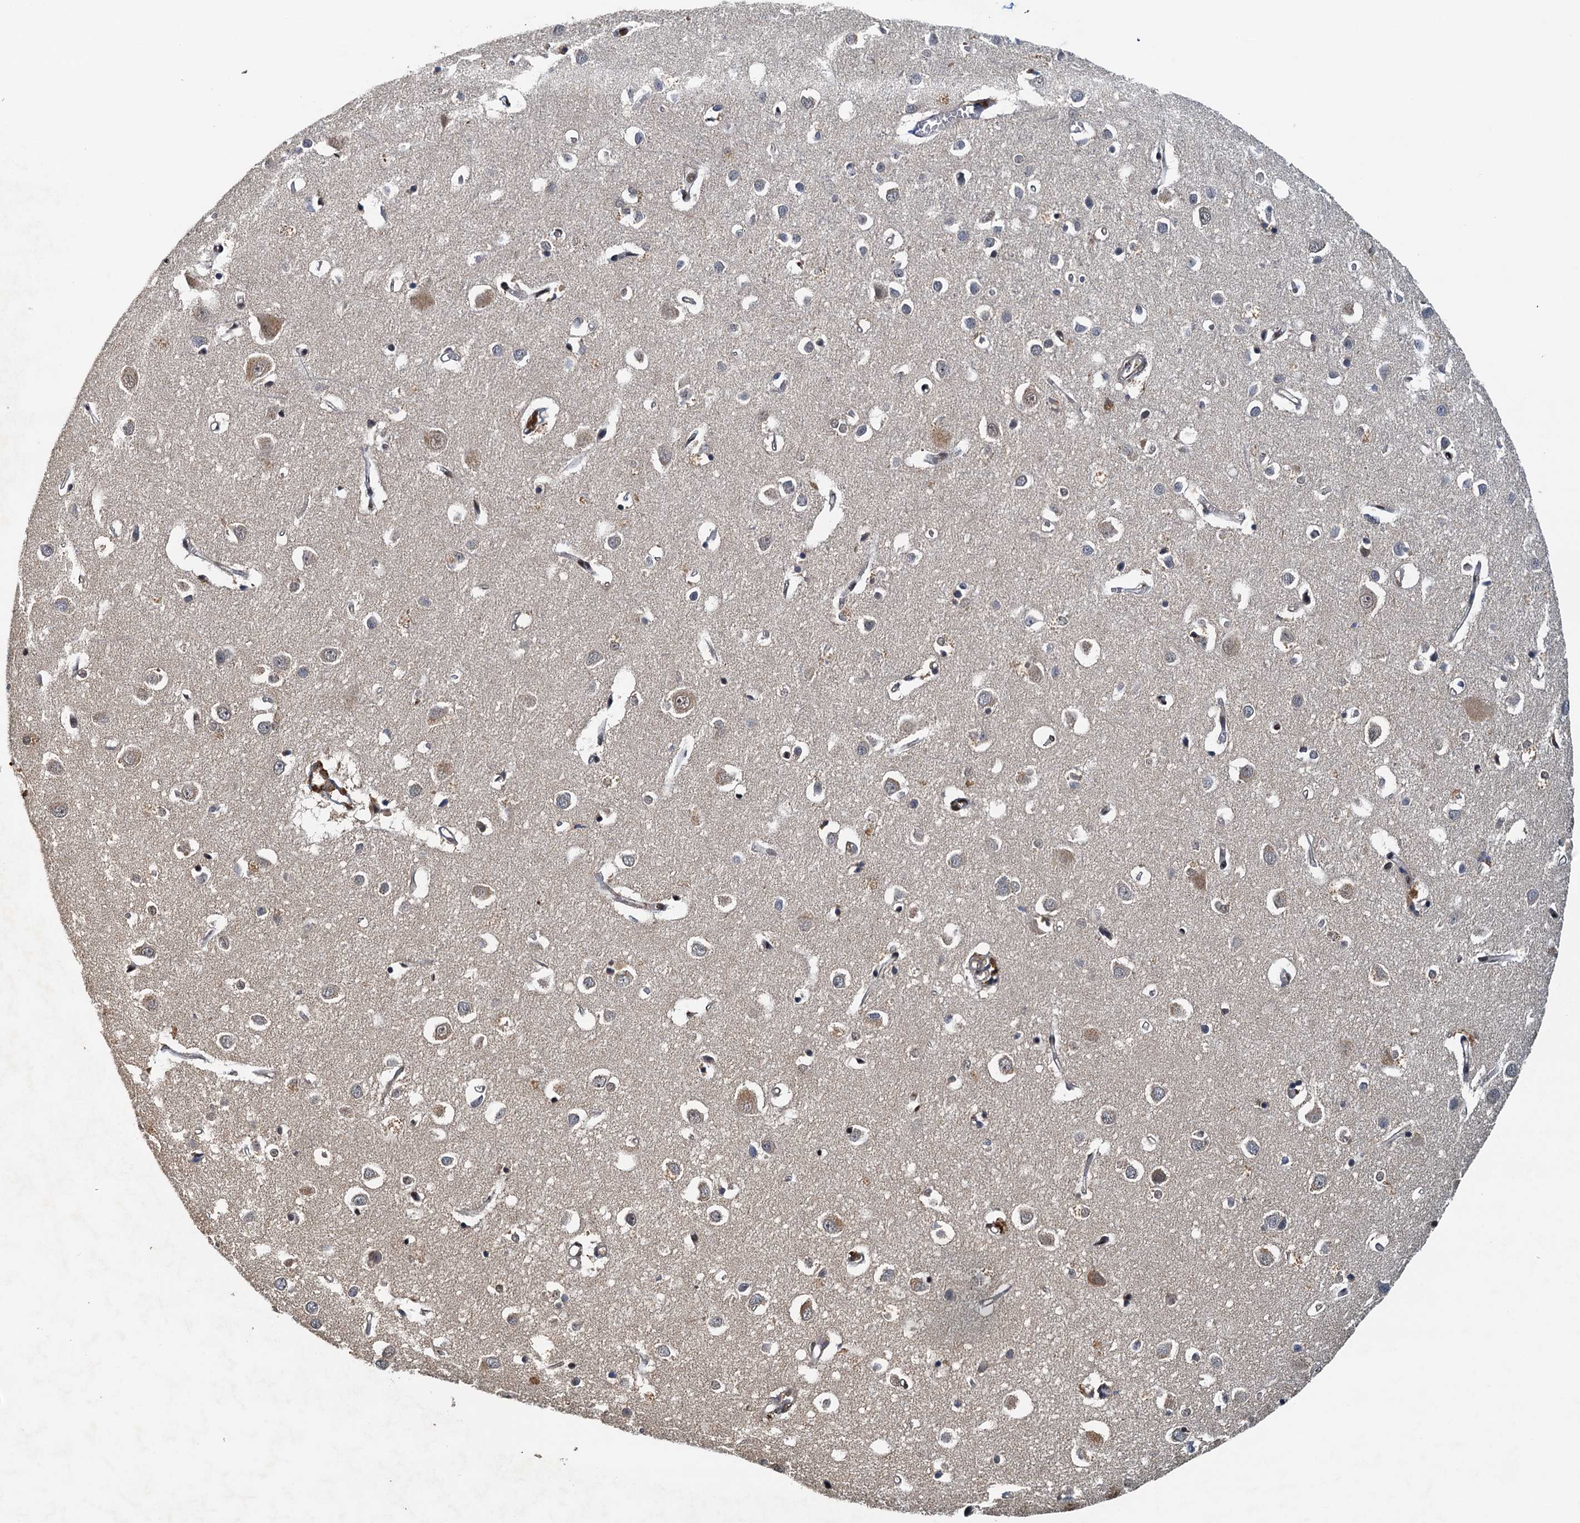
{"staining": {"intensity": "weak", "quantity": "25%-75%", "location": "cytoplasmic/membranous,nuclear"}, "tissue": "cerebral cortex", "cell_type": "Endothelial cells", "image_type": "normal", "snomed": [{"axis": "morphology", "description": "Normal tissue, NOS"}, {"axis": "topography", "description": "Cerebral cortex"}], "caption": "Immunohistochemical staining of unremarkable human cerebral cortex demonstrates weak cytoplasmic/membranous,nuclear protein expression in approximately 25%-75% of endothelial cells. (Brightfield microscopy of DAB IHC at high magnification).", "gene": "UBL7", "patient": {"sex": "female", "age": 64}}